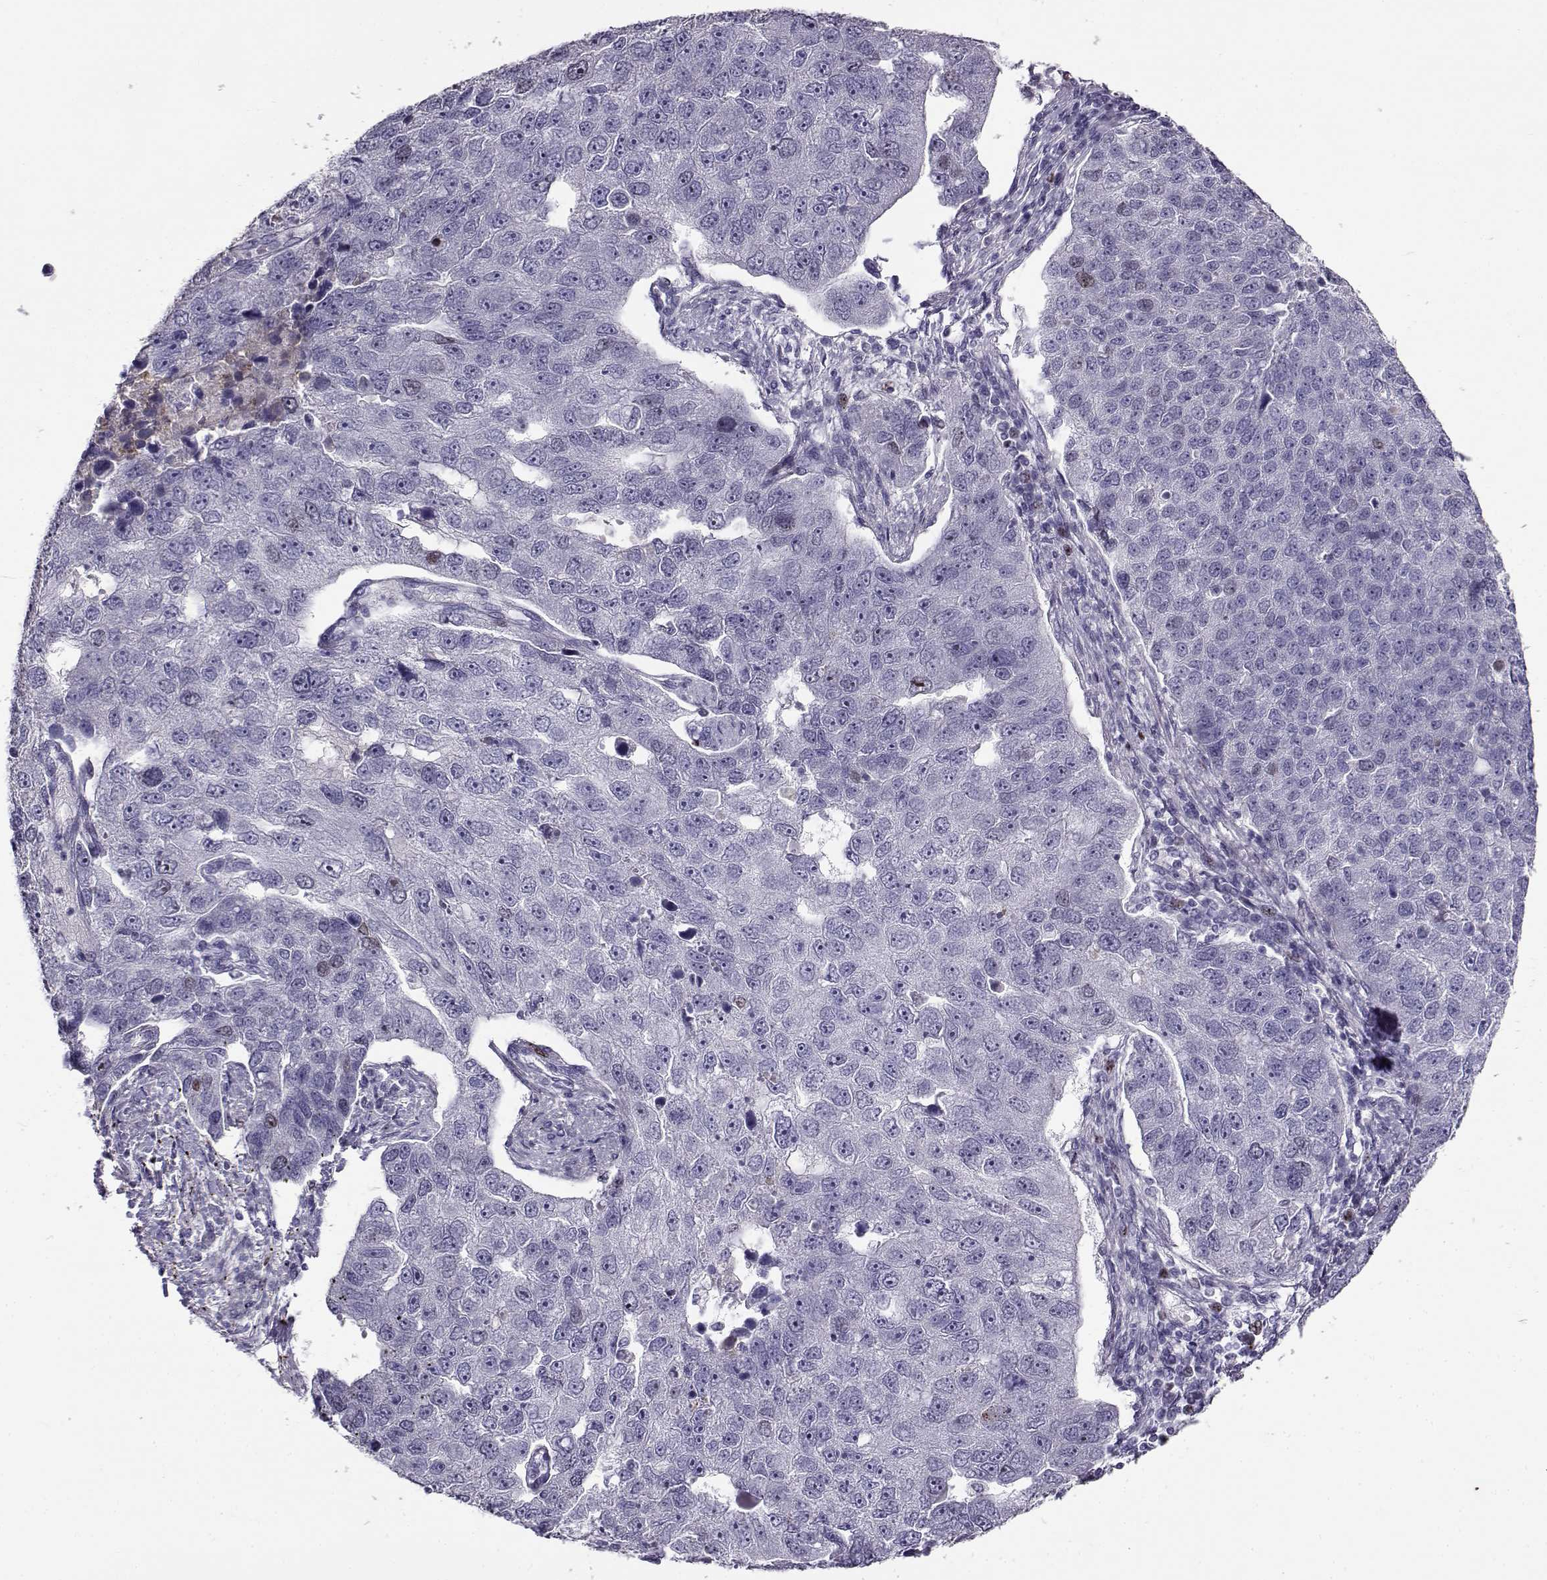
{"staining": {"intensity": "negative", "quantity": "none", "location": "none"}, "tissue": "pancreatic cancer", "cell_type": "Tumor cells", "image_type": "cancer", "snomed": [{"axis": "morphology", "description": "Adenocarcinoma, NOS"}, {"axis": "topography", "description": "Pancreas"}], "caption": "IHC image of neoplastic tissue: human pancreatic adenocarcinoma stained with DAB demonstrates no significant protein positivity in tumor cells.", "gene": "NPW", "patient": {"sex": "female", "age": 61}}